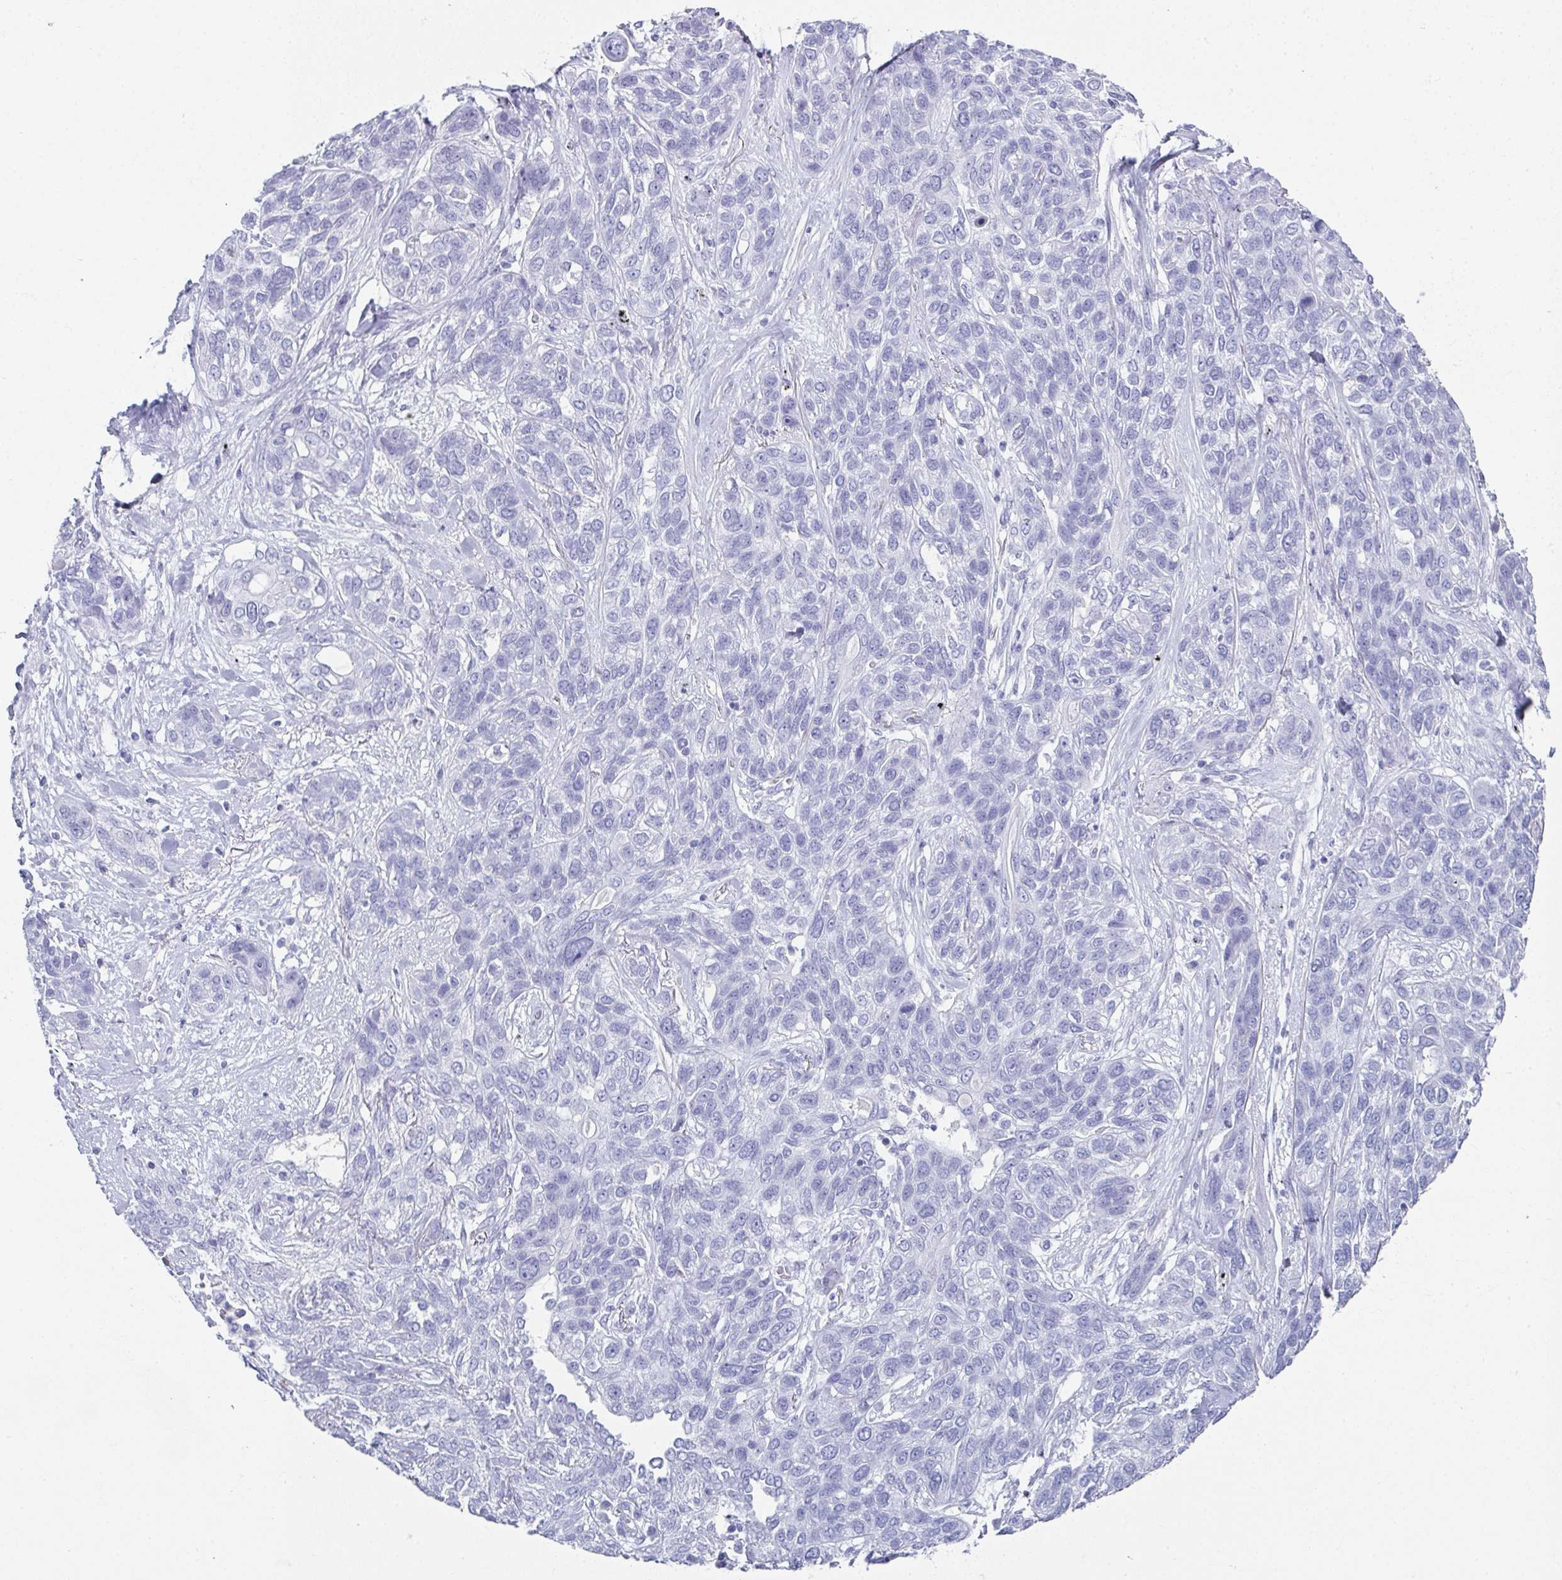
{"staining": {"intensity": "negative", "quantity": "none", "location": "none"}, "tissue": "lung cancer", "cell_type": "Tumor cells", "image_type": "cancer", "snomed": [{"axis": "morphology", "description": "Squamous cell carcinoma, NOS"}, {"axis": "topography", "description": "Lung"}], "caption": "Immunohistochemical staining of squamous cell carcinoma (lung) reveals no significant staining in tumor cells.", "gene": "SYCP1", "patient": {"sex": "female", "age": 70}}